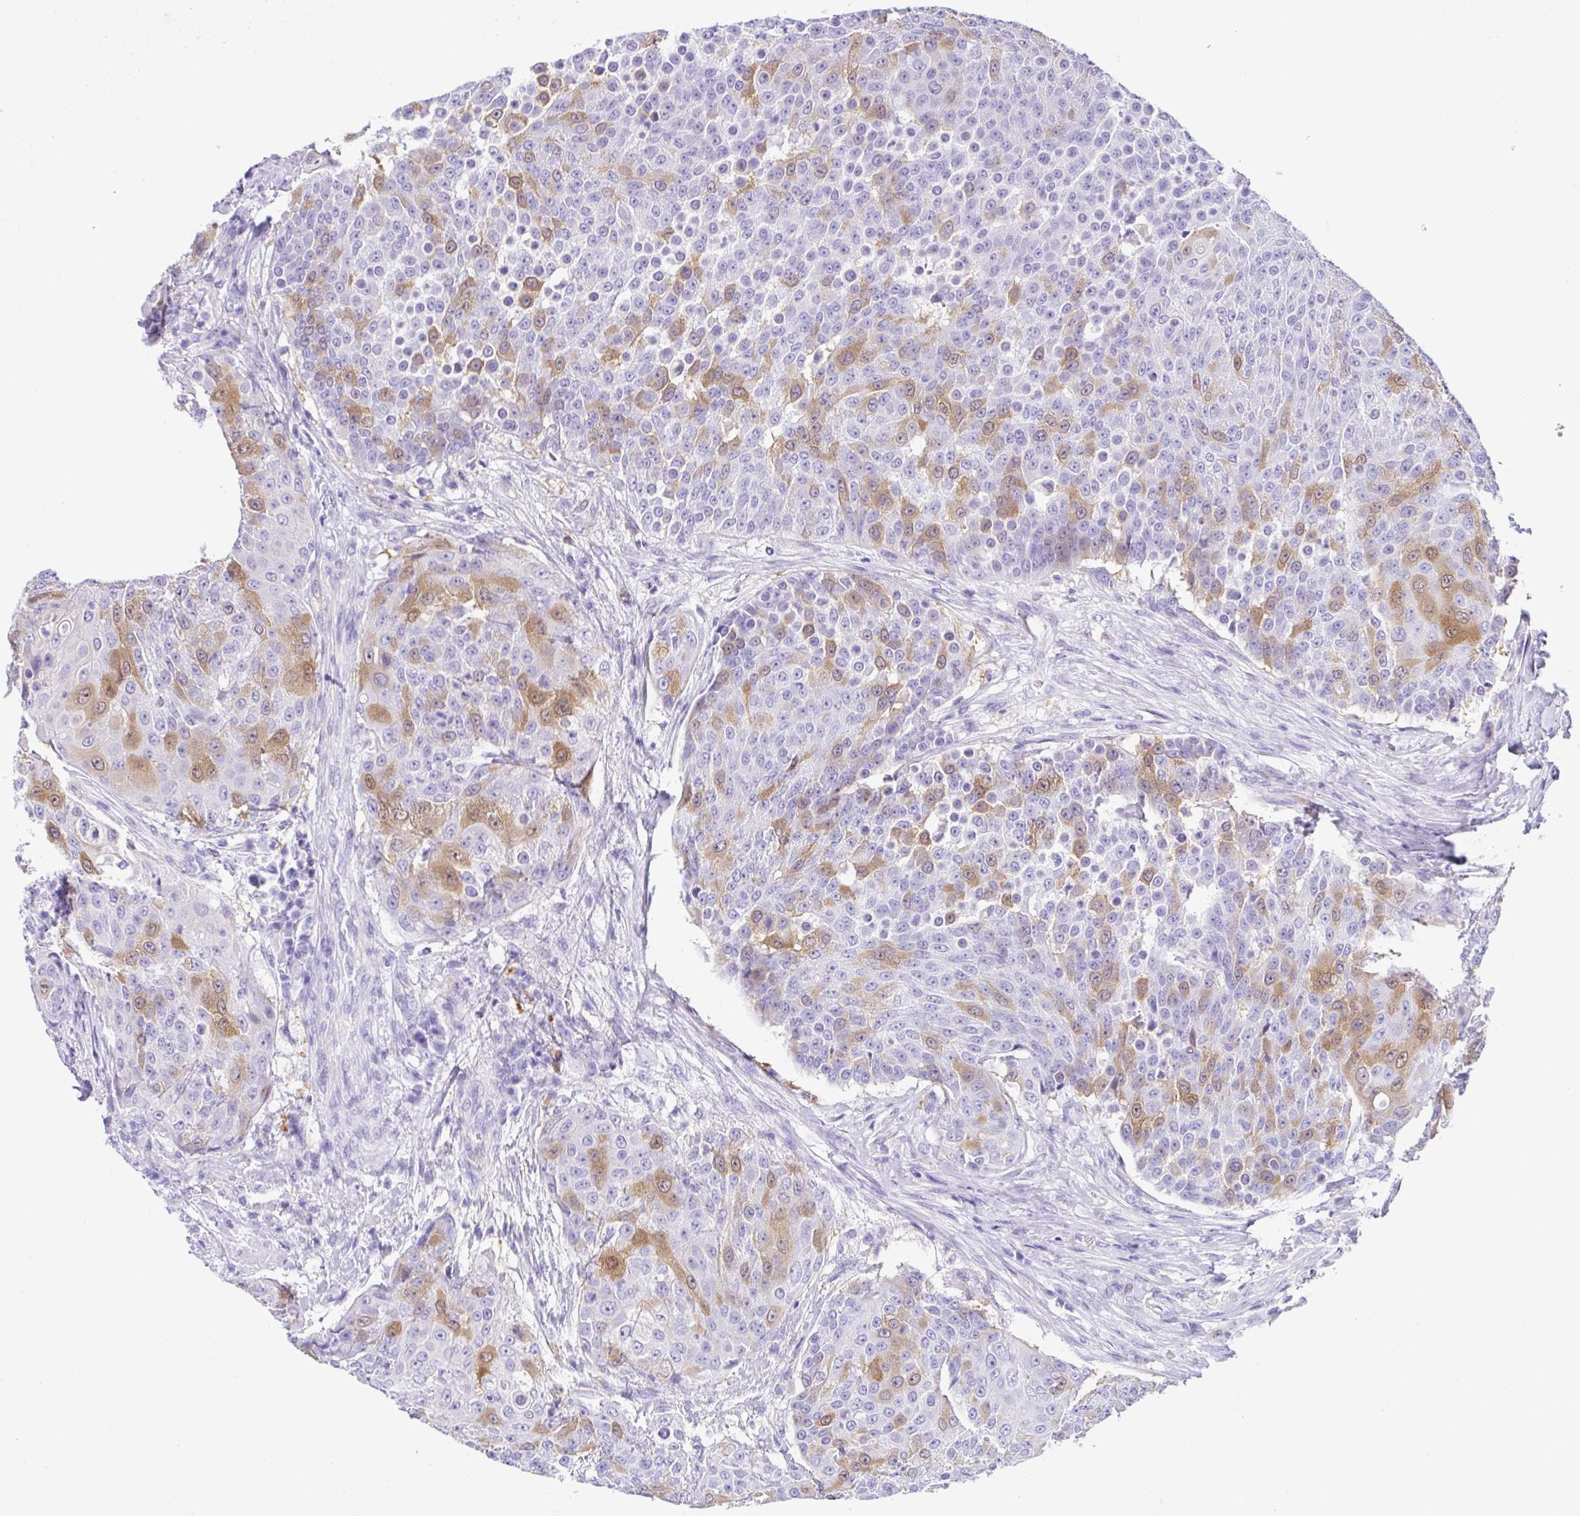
{"staining": {"intensity": "moderate", "quantity": "25%-75%", "location": "cytoplasmic/membranous,nuclear"}, "tissue": "urothelial cancer", "cell_type": "Tumor cells", "image_type": "cancer", "snomed": [{"axis": "morphology", "description": "Urothelial carcinoma, High grade"}, {"axis": "topography", "description": "Urinary bladder"}], "caption": "Approximately 25%-75% of tumor cells in urothelial cancer display moderate cytoplasmic/membranous and nuclear protein expression as visualized by brown immunohistochemical staining.", "gene": "RRM2", "patient": {"sex": "female", "age": 63}}